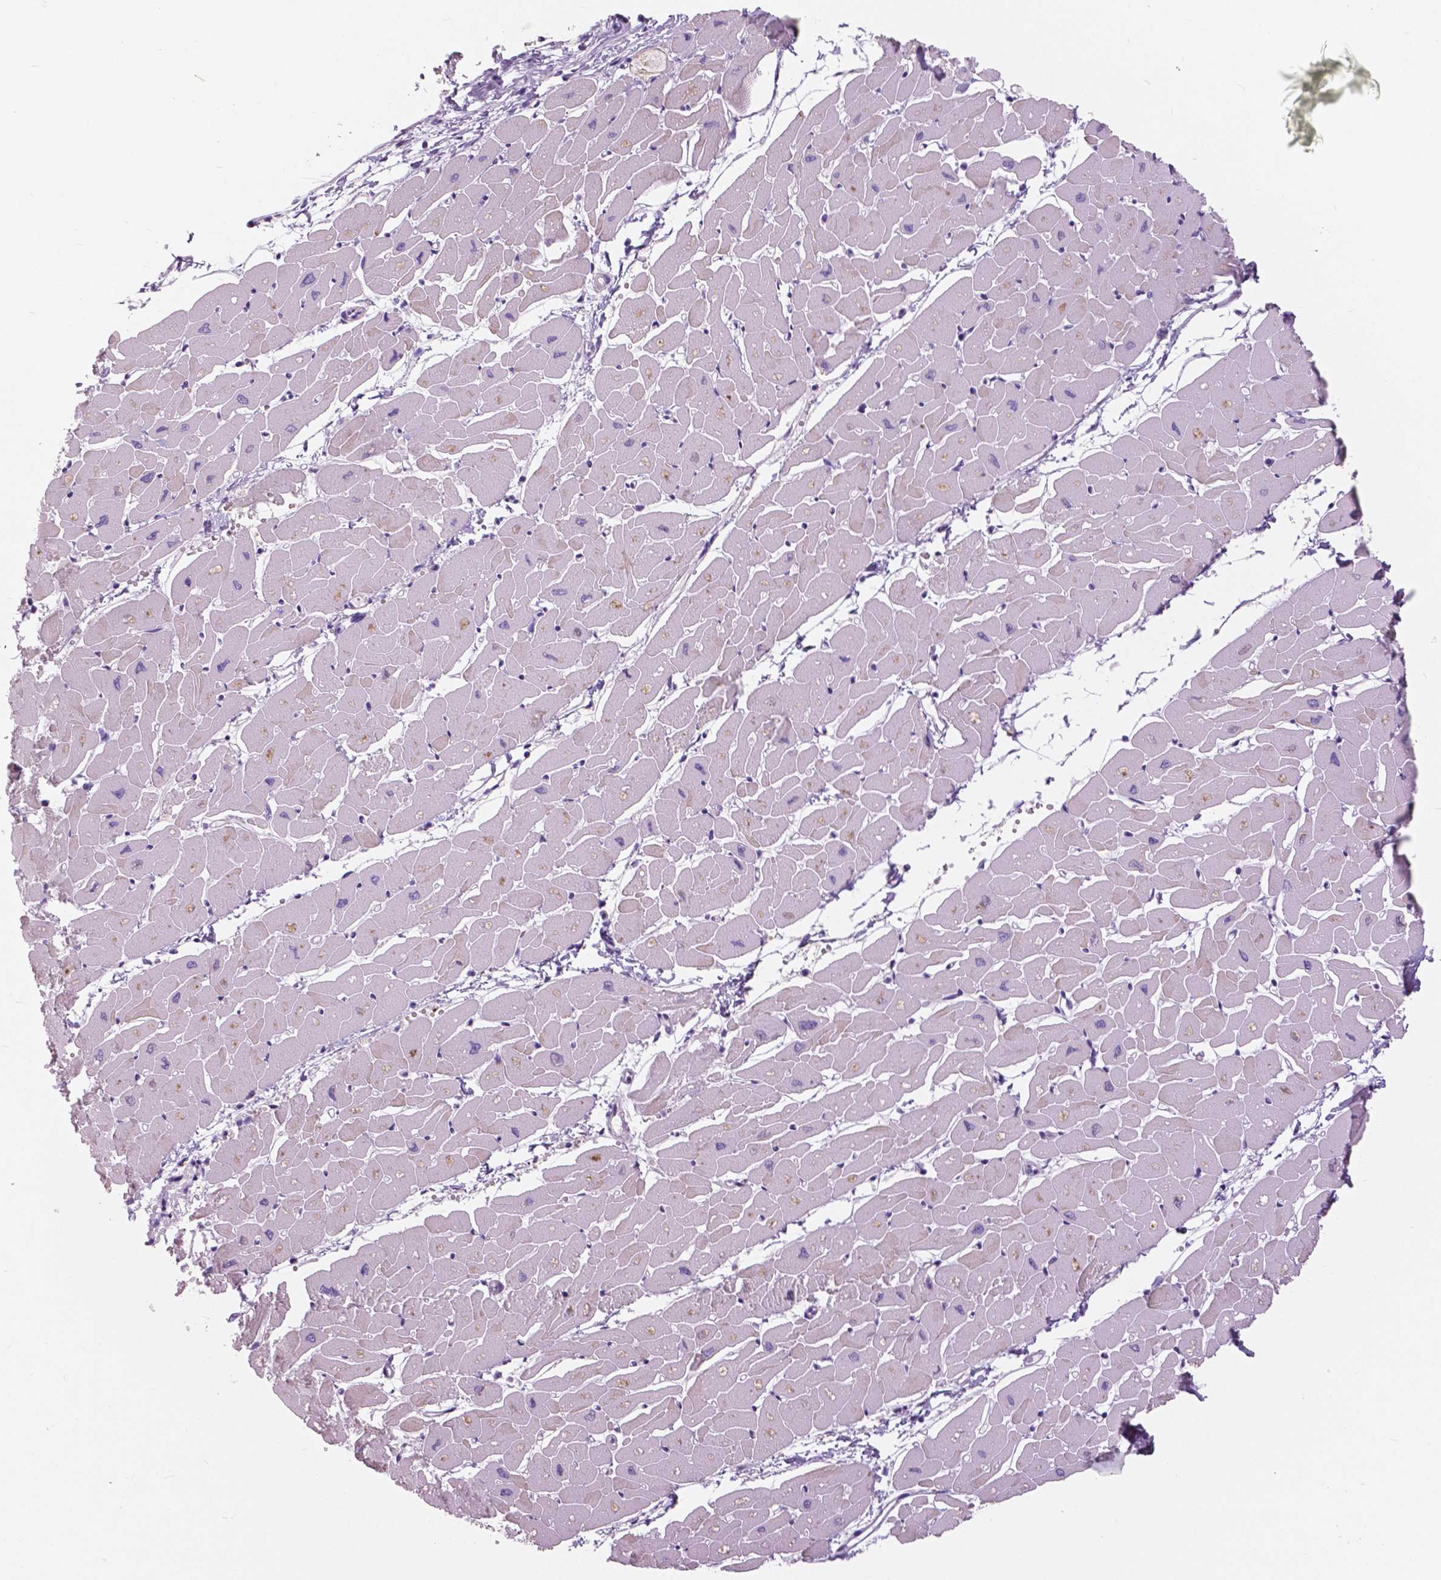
{"staining": {"intensity": "negative", "quantity": "none", "location": "none"}, "tissue": "heart muscle", "cell_type": "Cardiomyocytes", "image_type": "normal", "snomed": [{"axis": "morphology", "description": "Normal tissue, NOS"}, {"axis": "topography", "description": "Heart"}], "caption": "A micrograph of heart muscle stained for a protein demonstrates no brown staining in cardiomyocytes. (Brightfield microscopy of DAB (3,3'-diaminobenzidine) immunohistochemistry at high magnification).", "gene": "SERPINI1", "patient": {"sex": "male", "age": 57}}